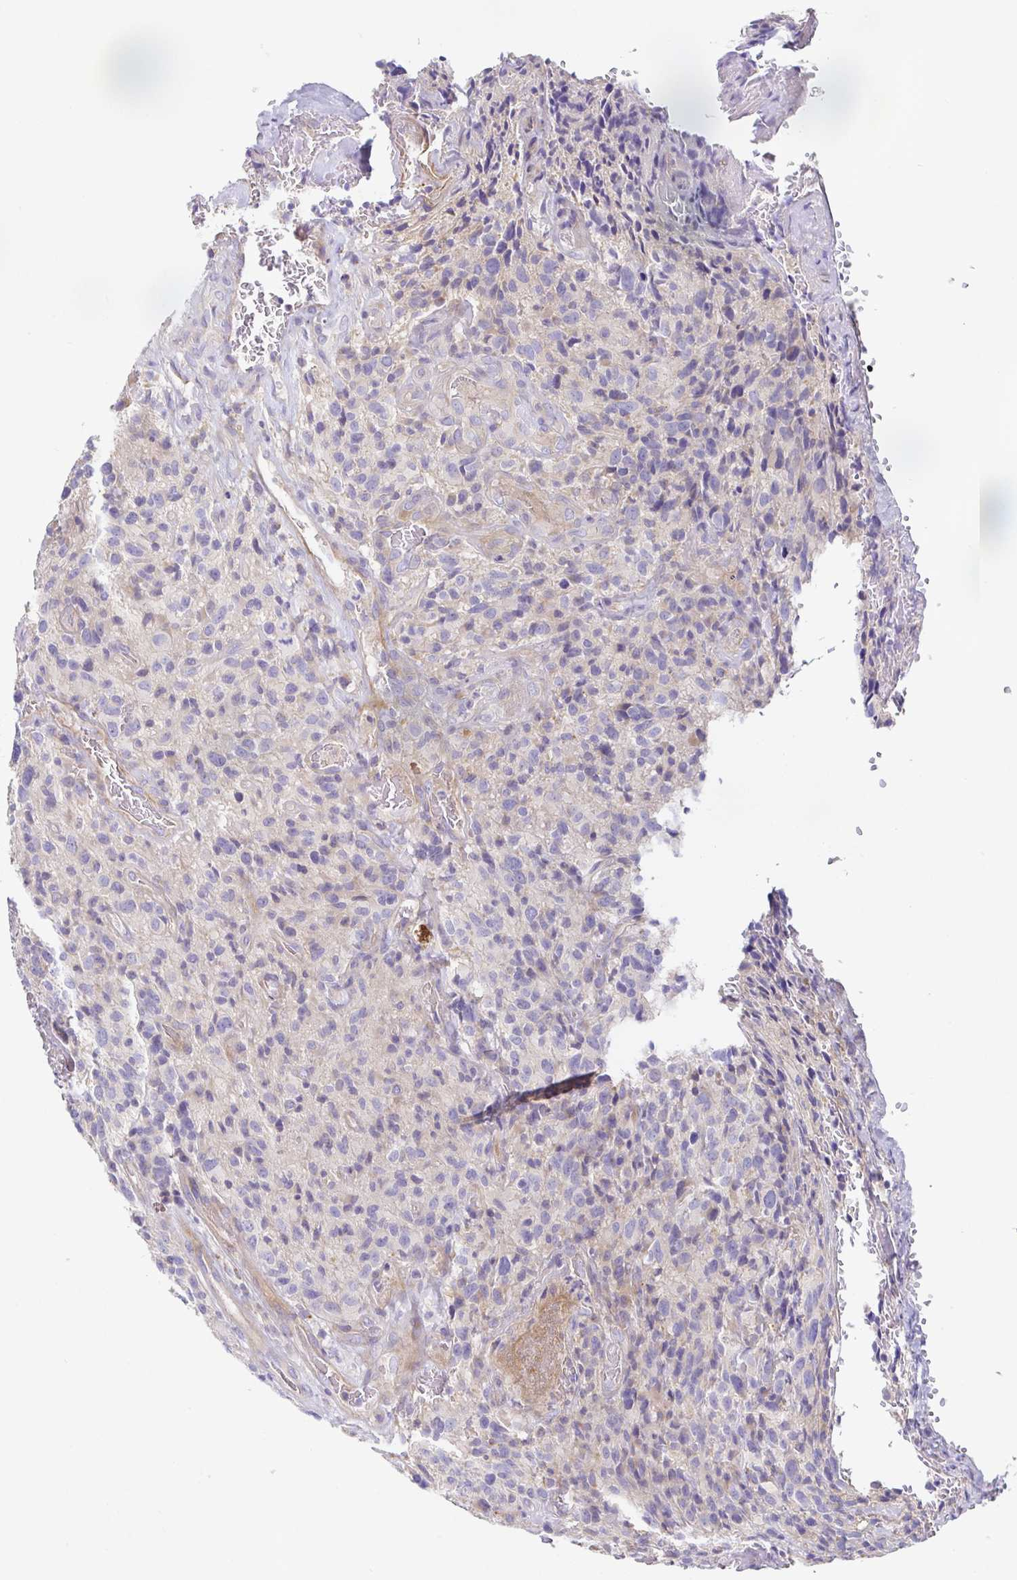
{"staining": {"intensity": "negative", "quantity": "none", "location": "none"}, "tissue": "glioma", "cell_type": "Tumor cells", "image_type": "cancer", "snomed": [{"axis": "morphology", "description": "Glioma, malignant, High grade"}, {"axis": "topography", "description": "Brain"}], "caption": "High magnification brightfield microscopy of high-grade glioma (malignant) stained with DAB (brown) and counterstained with hematoxylin (blue): tumor cells show no significant positivity.", "gene": "METTL22", "patient": {"sex": "male", "age": 76}}